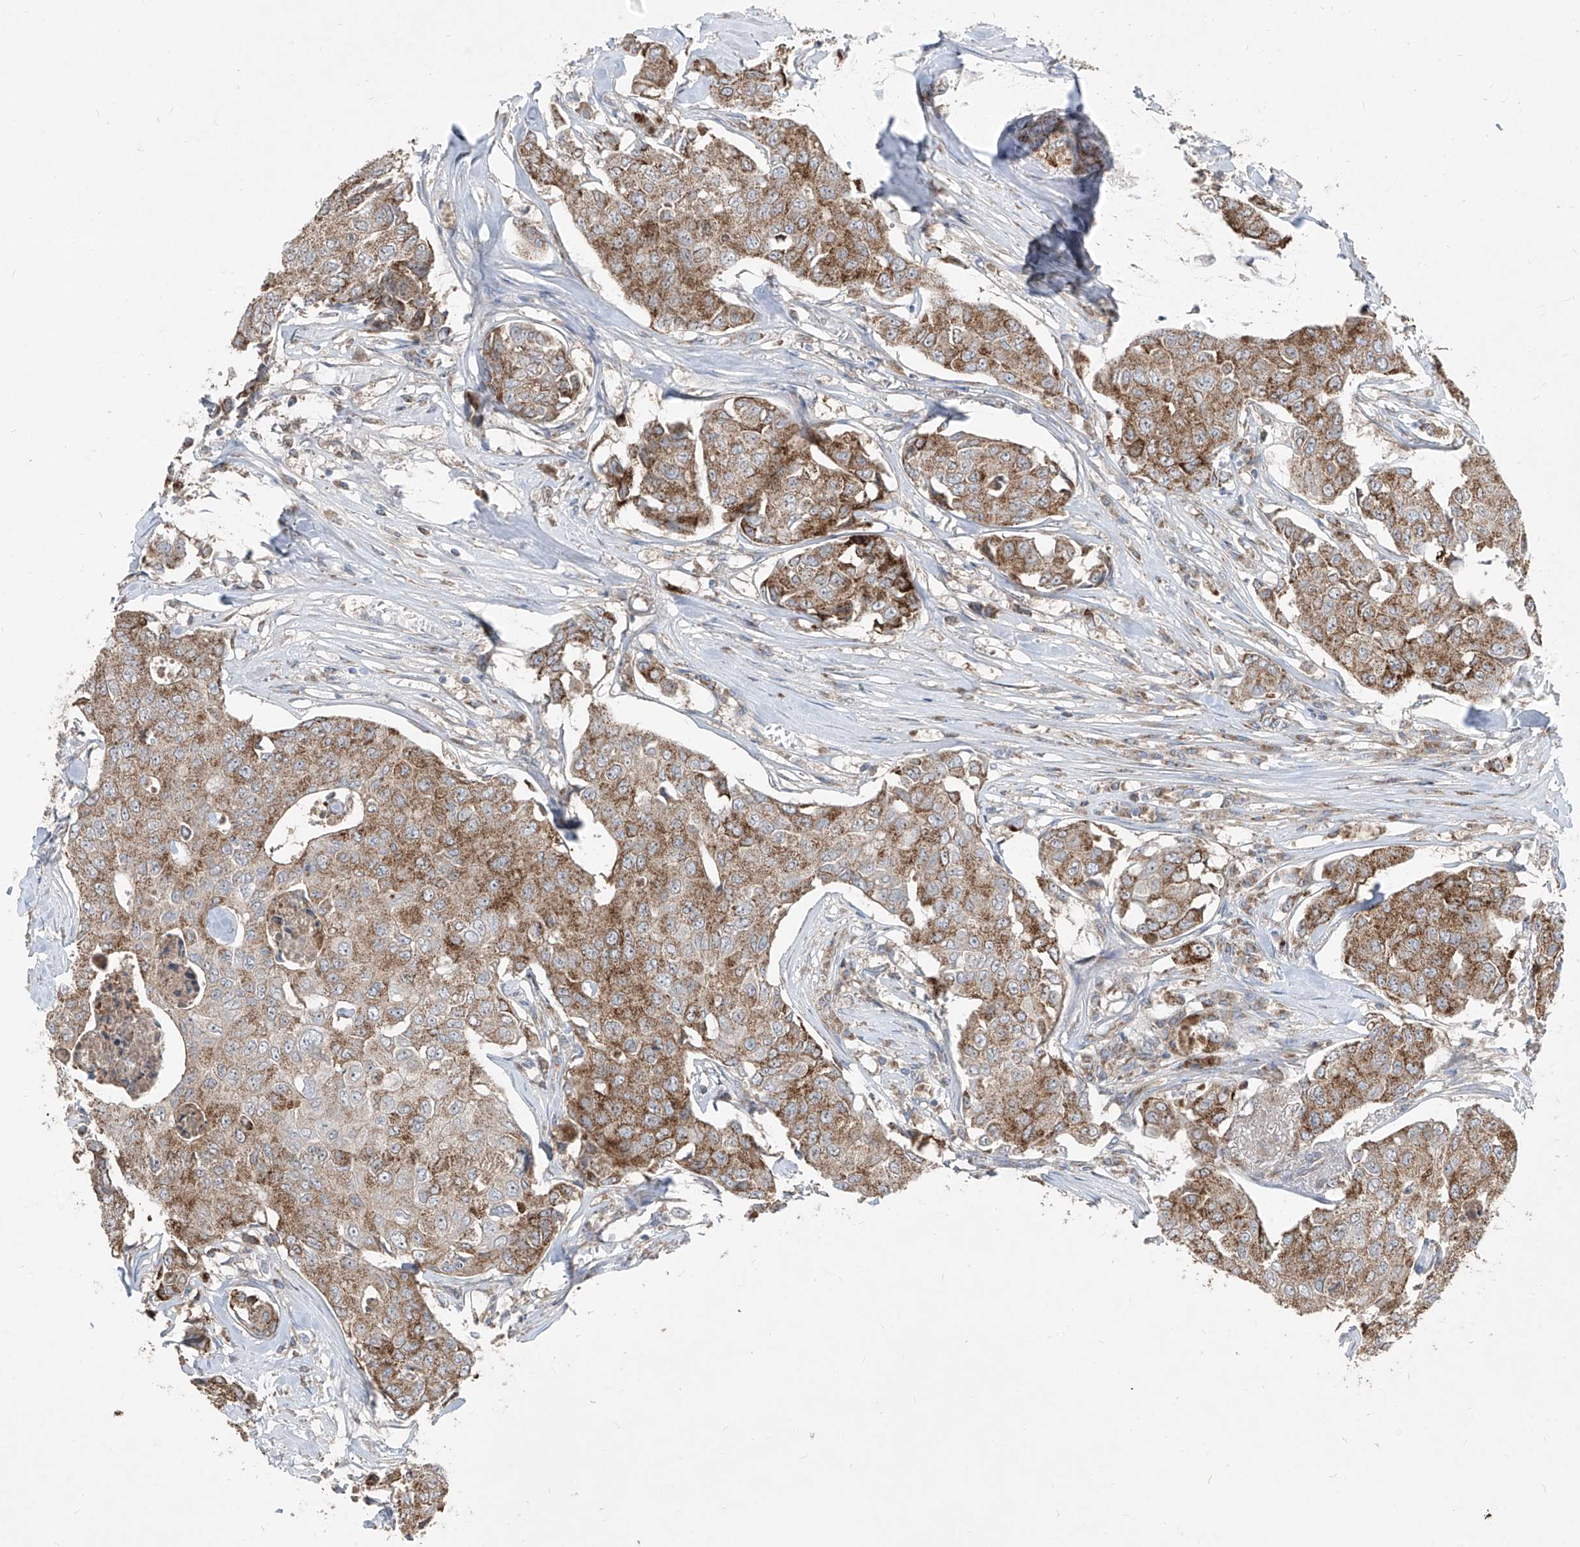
{"staining": {"intensity": "moderate", "quantity": ">75%", "location": "cytoplasmic/membranous"}, "tissue": "breast cancer", "cell_type": "Tumor cells", "image_type": "cancer", "snomed": [{"axis": "morphology", "description": "Duct carcinoma"}, {"axis": "topography", "description": "Breast"}], "caption": "This is an image of immunohistochemistry (IHC) staining of breast infiltrating ductal carcinoma, which shows moderate expression in the cytoplasmic/membranous of tumor cells.", "gene": "ABCD3", "patient": {"sex": "female", "age": 80}}